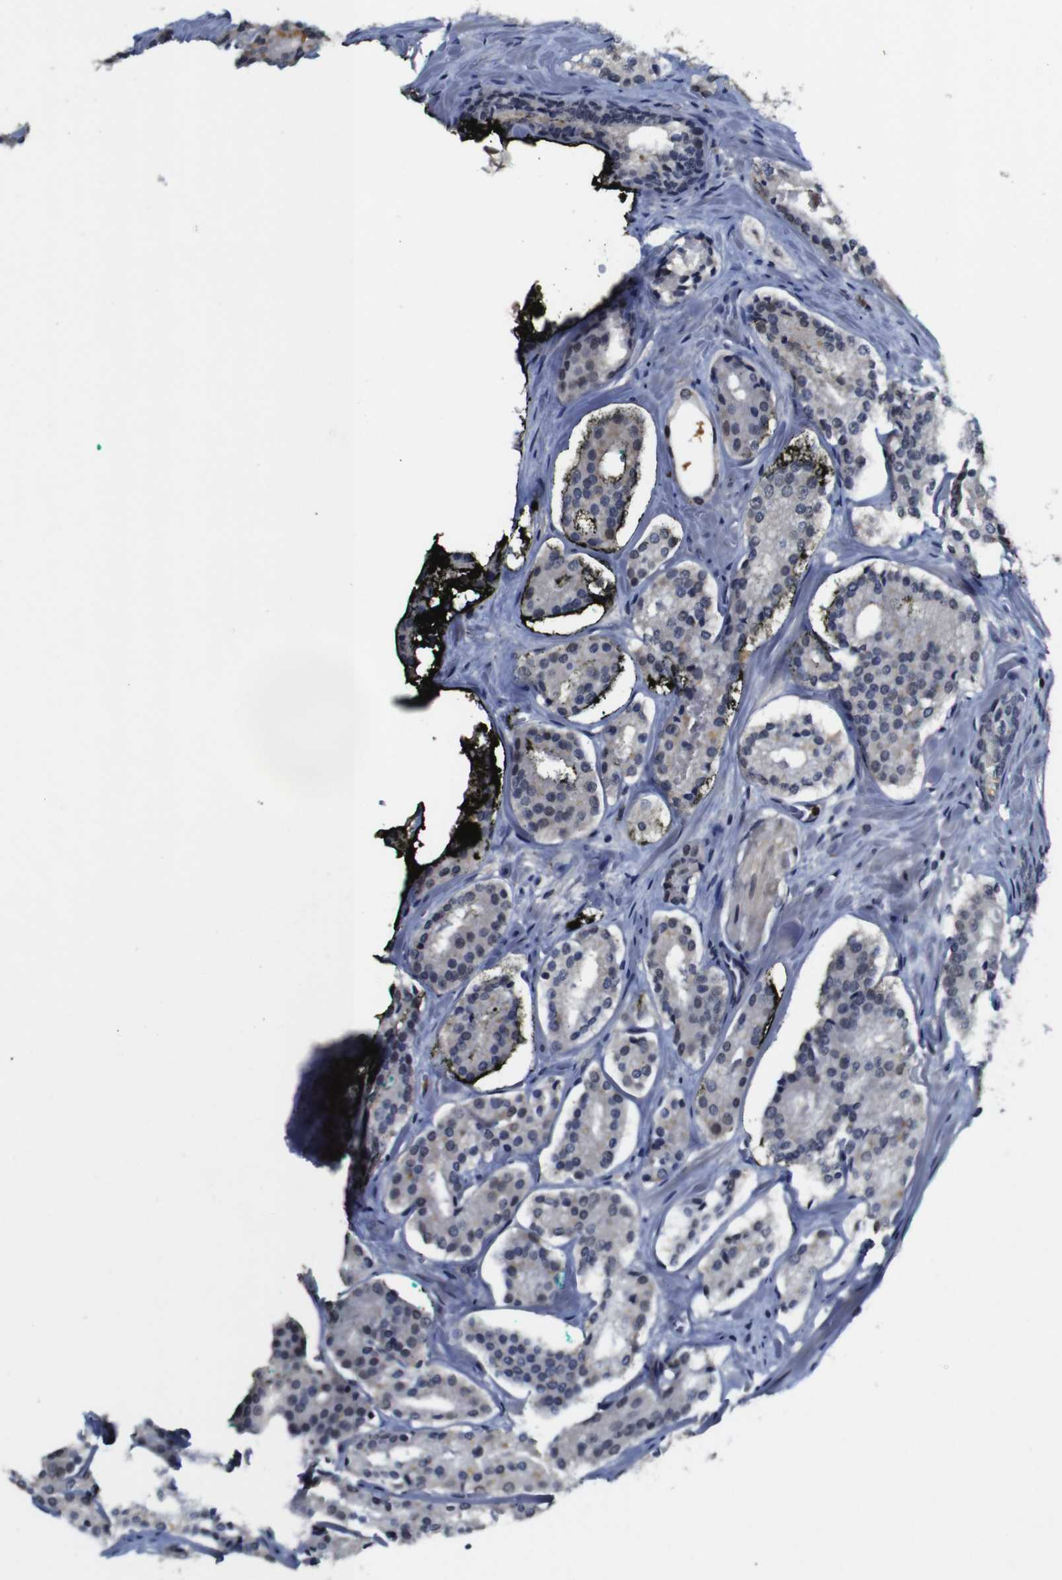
{"staining": {"intensity": "weak", "quantity": "<25%", "location": "cytoplasmic/membranous"}, "tissue": "prostate cancer", "cell_type": "Tumor cells", "image_type": "cancer", "snomed": [{"axis": "morphology", "description": "Adenocarcinoma, High grade"}, {"axis": "topography", "description": "Prostate"}], "caption": "An immunohistochemistry micrograph of prostate cancer is shown. There is no staining in tumor cells of prostate cancer.", "gene": "NTRK3", "patient": {"sex": "male", "age": 60}}